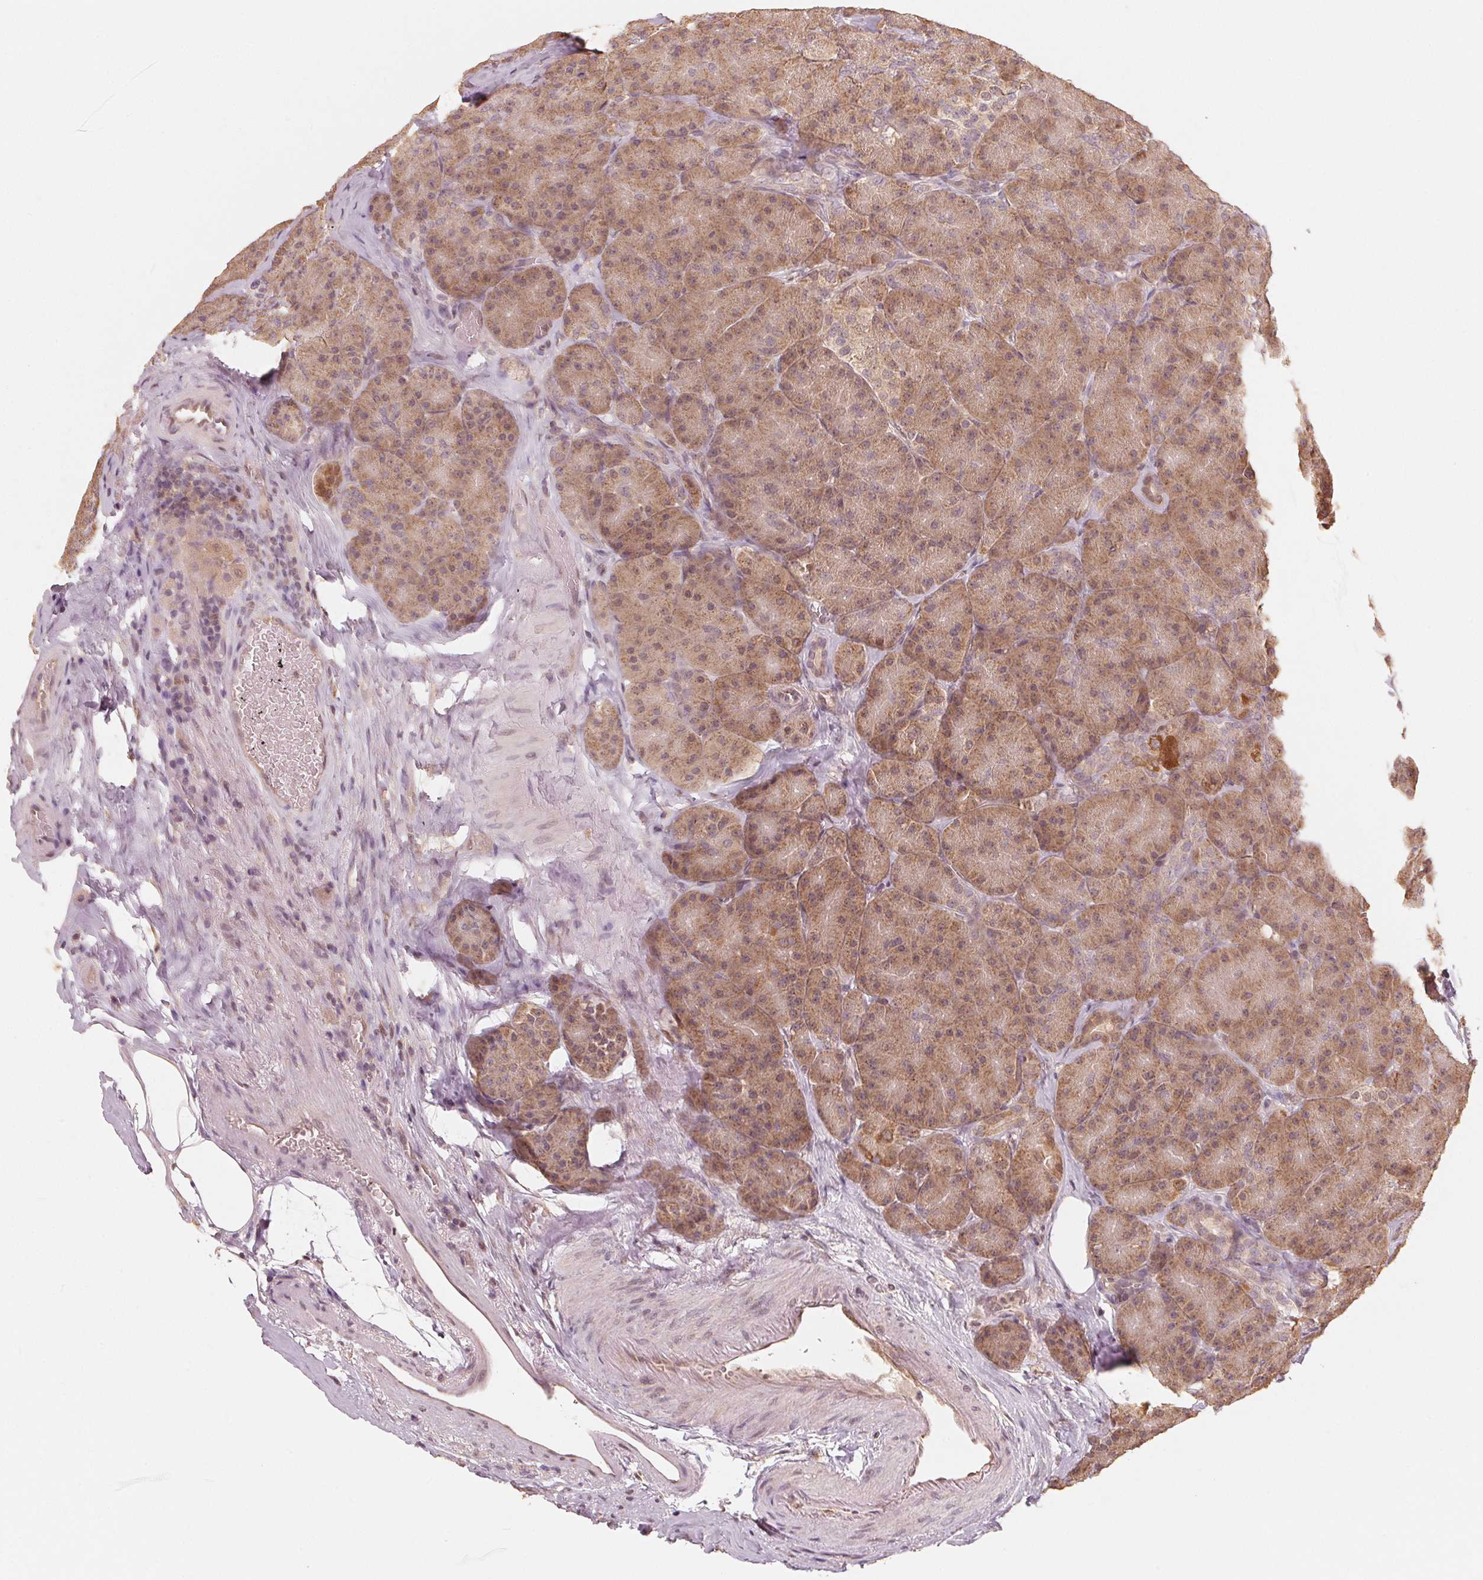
{"staining": {"intensity": "moderate", "quantity": ">75%", "location": "cytoplasmic/membranous,nuclear"}, "tissue": "pancreas", "cell_type": "Exocrine glandular cells", "image_type": "normal", "snomed": [{"axis": "morphology", "description": "Normal tissue, NOS"}, {"axis": "topography", "description": "Pancreas"}], "caption": "High-power microscopy captured an immunohistochemistry histopathology image of benign pancreas, revealing moderate cytoplasmic/membranous,nuclear expression in about >75% of exocrine glandular cells. The staining was performed using DAB to visualize the protein expression in brown, while the nuclei were stained in blue with hematoxylin (Magnification: 20x).", "gene": "C2orf73", "patient": {"sex": "male", "age": 57}}